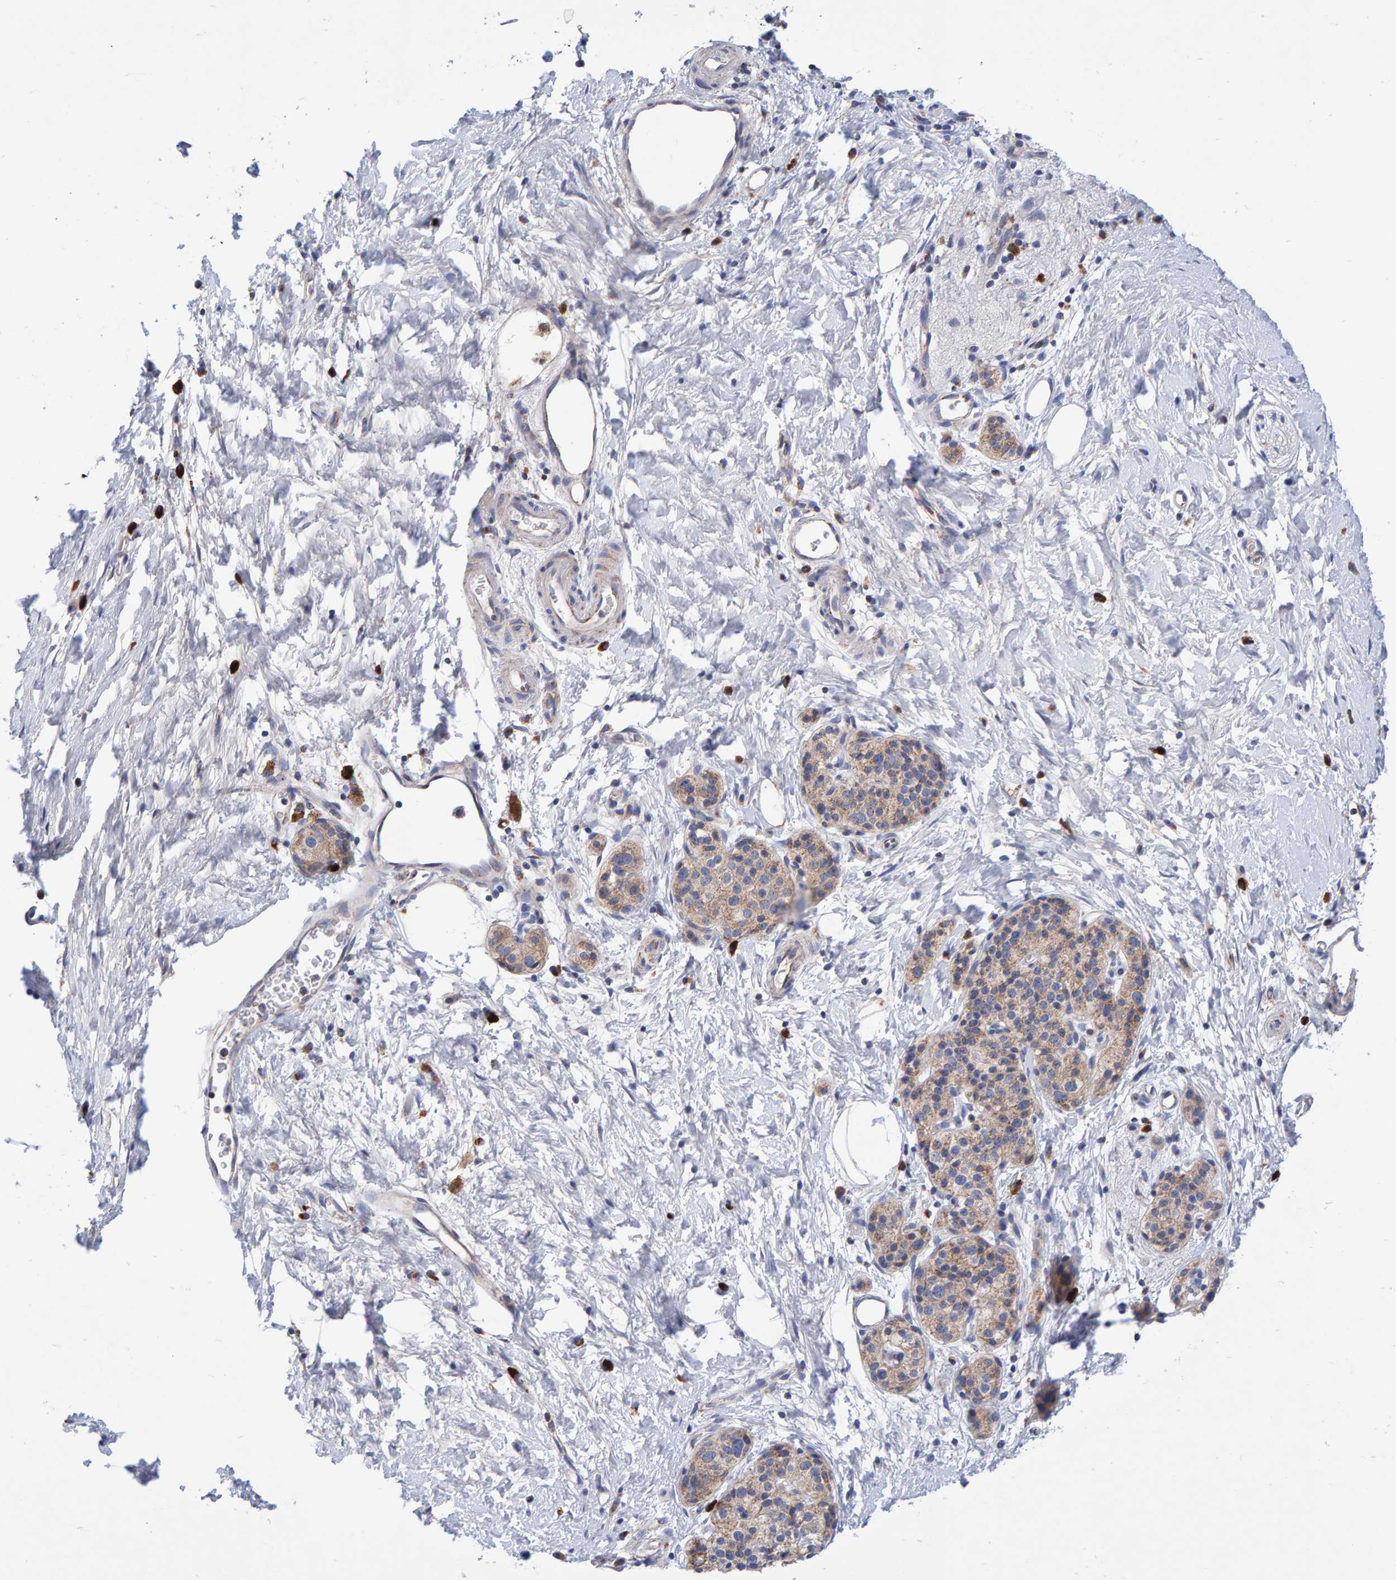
{"staining": {"intensity": "weak", "quantity": ">75%", "location": "cytoplasmic/membranous"}, "tissue": "pancreatic cancer", "cell_type": "Tumor cells", "image_type": "cancer", "snomed": [{"axis": "morphology", "description": "Adenocarcinoma, NOS"}, {"axis": "topography", "description": "Pancreas"}], "caption": "Adenocarcinoma (pancreatic) stained for a protein (brown) exhibits weak cytoplasmic/membranous positive expression in approximately >75% of tumor cells.", "gene": "EFR3A", "patient": {"sex": "male", "age": 50}}